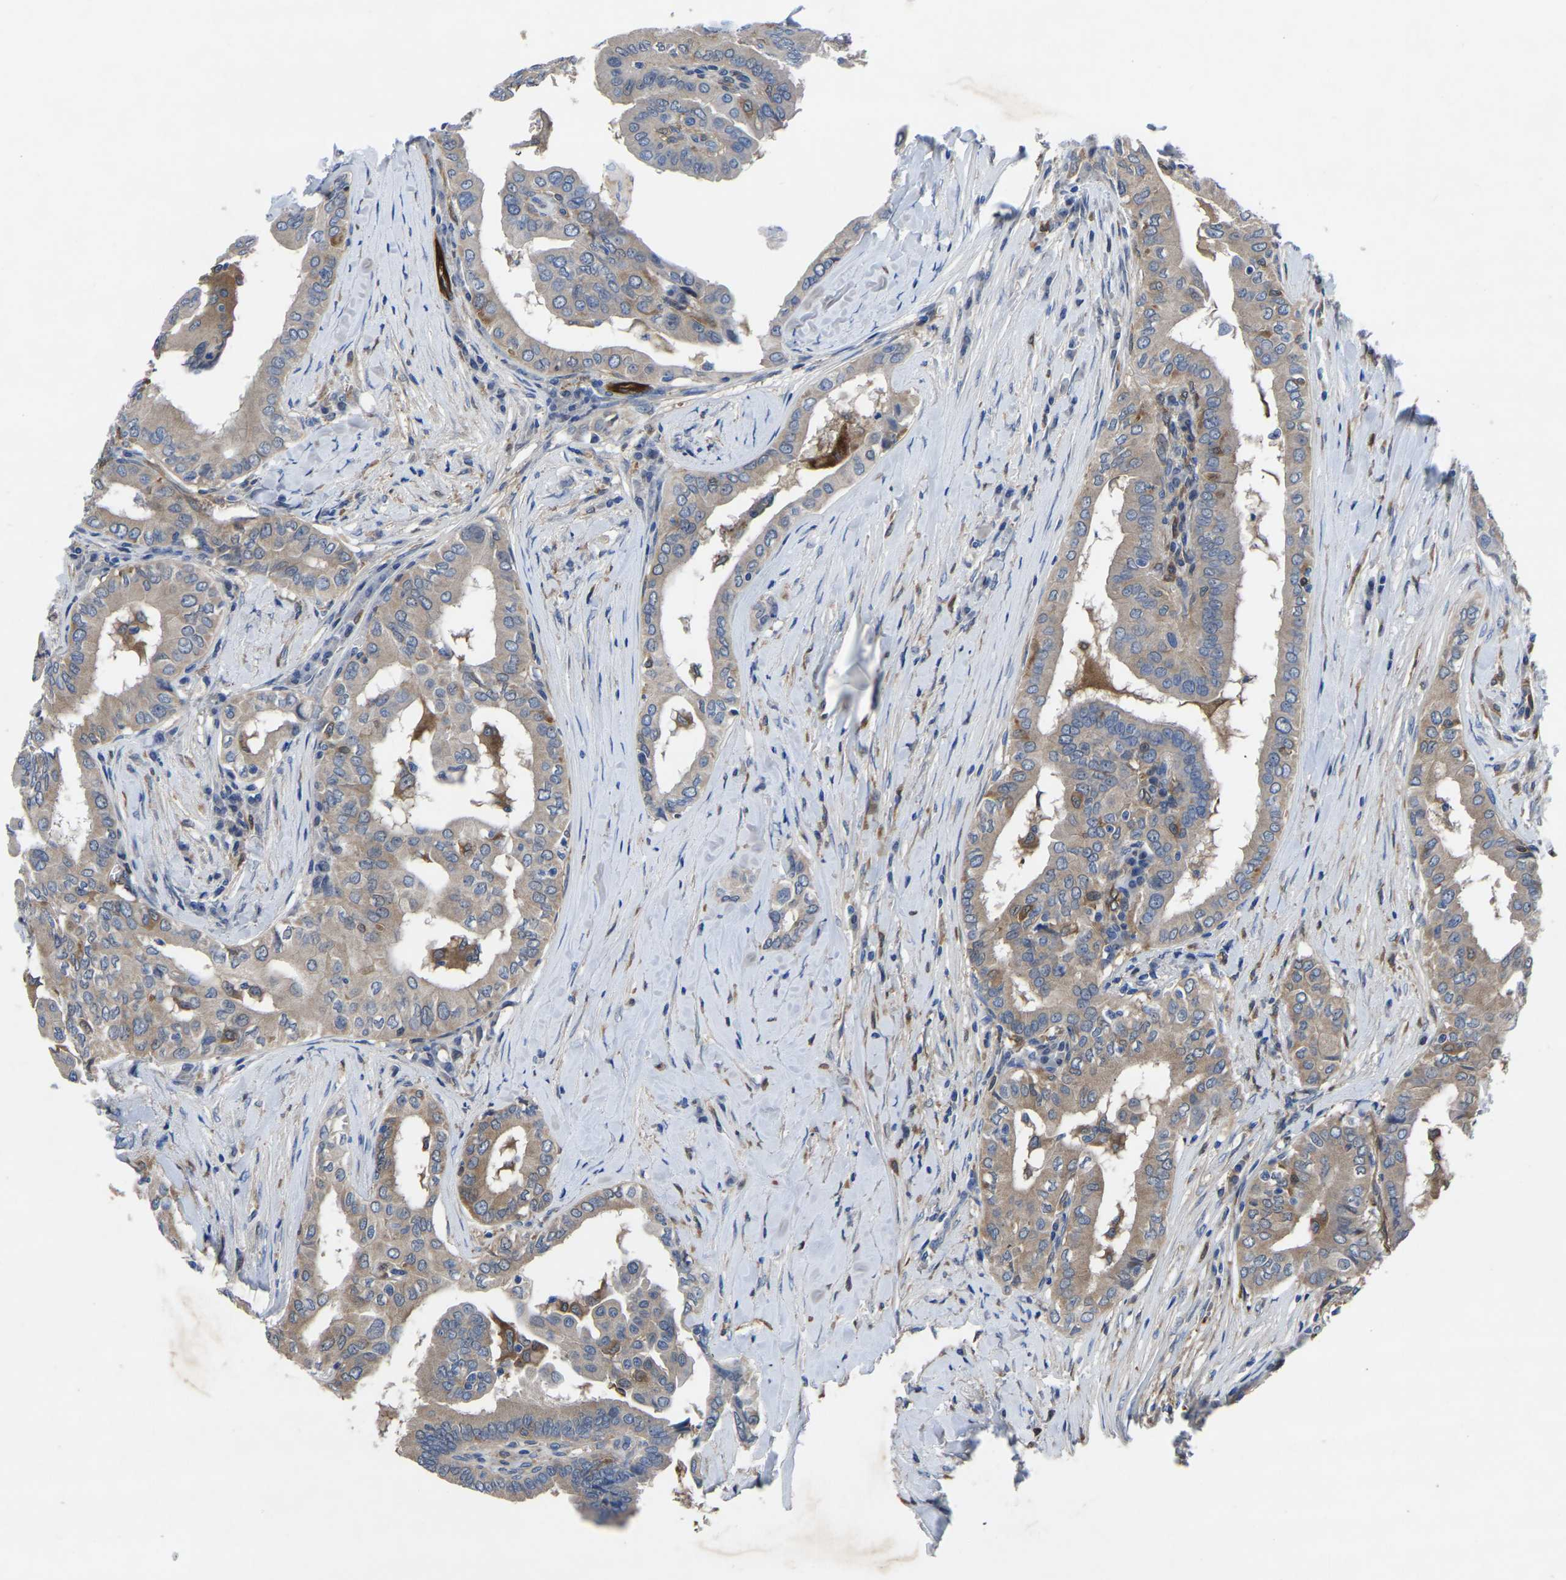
{"staining": {"intensity": "weak", "quantity": ">75%", "location": "cytoplasmic/membranous"}, "tissue": "thyroid cancer", "cell_type": "Tumor cells", "image_type": "cancer", "snomed": [{"axis": "morphology", "description": "Papillary adenocarcinoma, NOS"}, {"axis": "topography", "description": "Thyroid gland"}], "caption": "Tumor cells demonstrate low levels of weak cytoplasmic/membranous expression in approximately >75% of cells in thyroid cancer. Nuclei are stained in blue.", "gene": "ATG2B", "patient": {"sex": "male", "age": 33}}